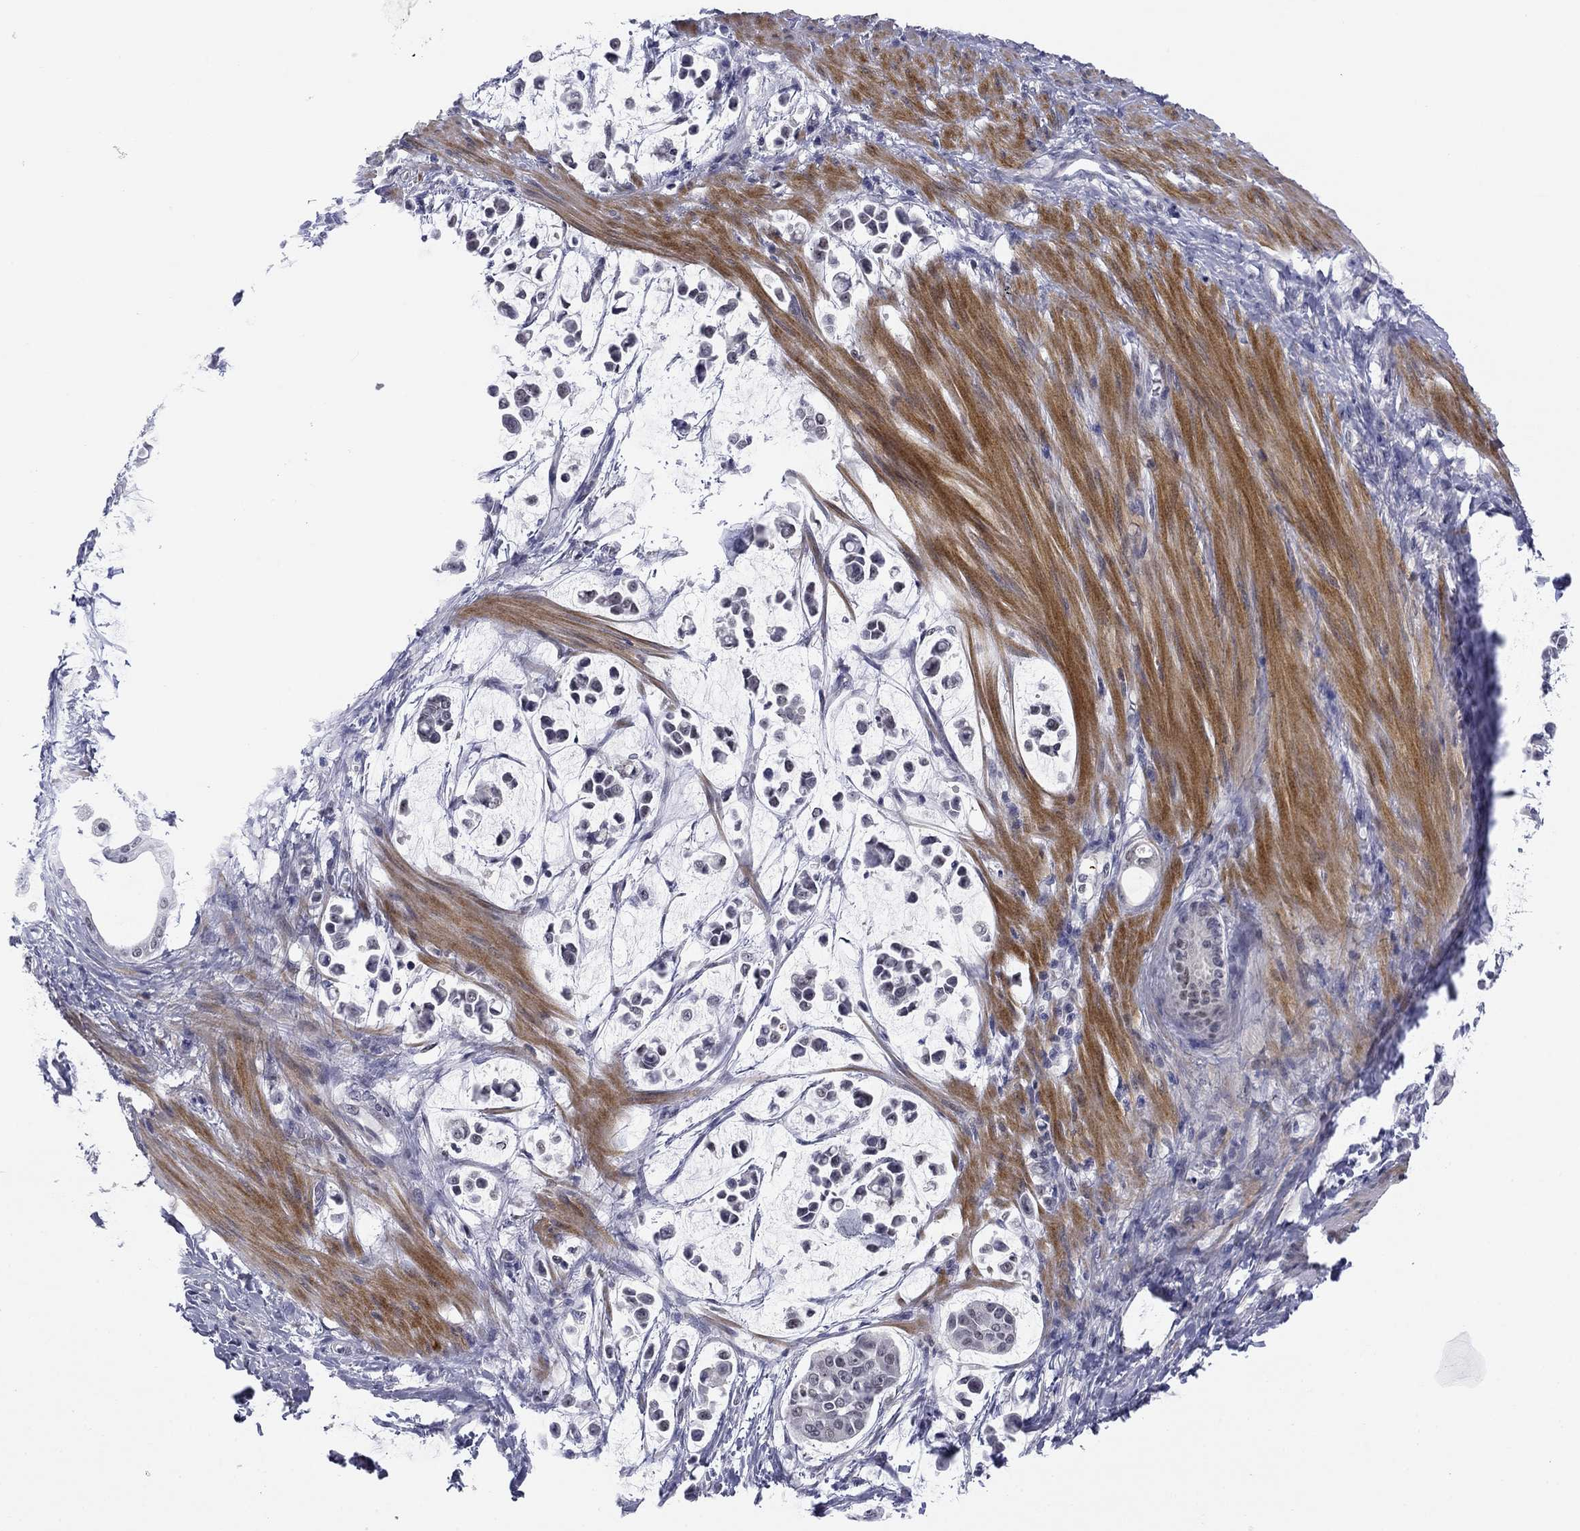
{"staining": {"intensity": "negative", "quantity": "none", "location": "none"}, "tissue": "stomach cancer", "cell_type": "Tumor cells", "image_type": "cancer", "snomed": [{"axis": "morphology", "description": "Adenocarcinoma, NOS"}, {"axis": "topography", "description": "Stomach"}], "caption": "IHC photomicrograph of adenocarcinoma (stomach) stained for a protein (brown), which displays no expression in tumor cells.", "gene": "TIGD4", "patient": {"sex": "male", "age": 82}}